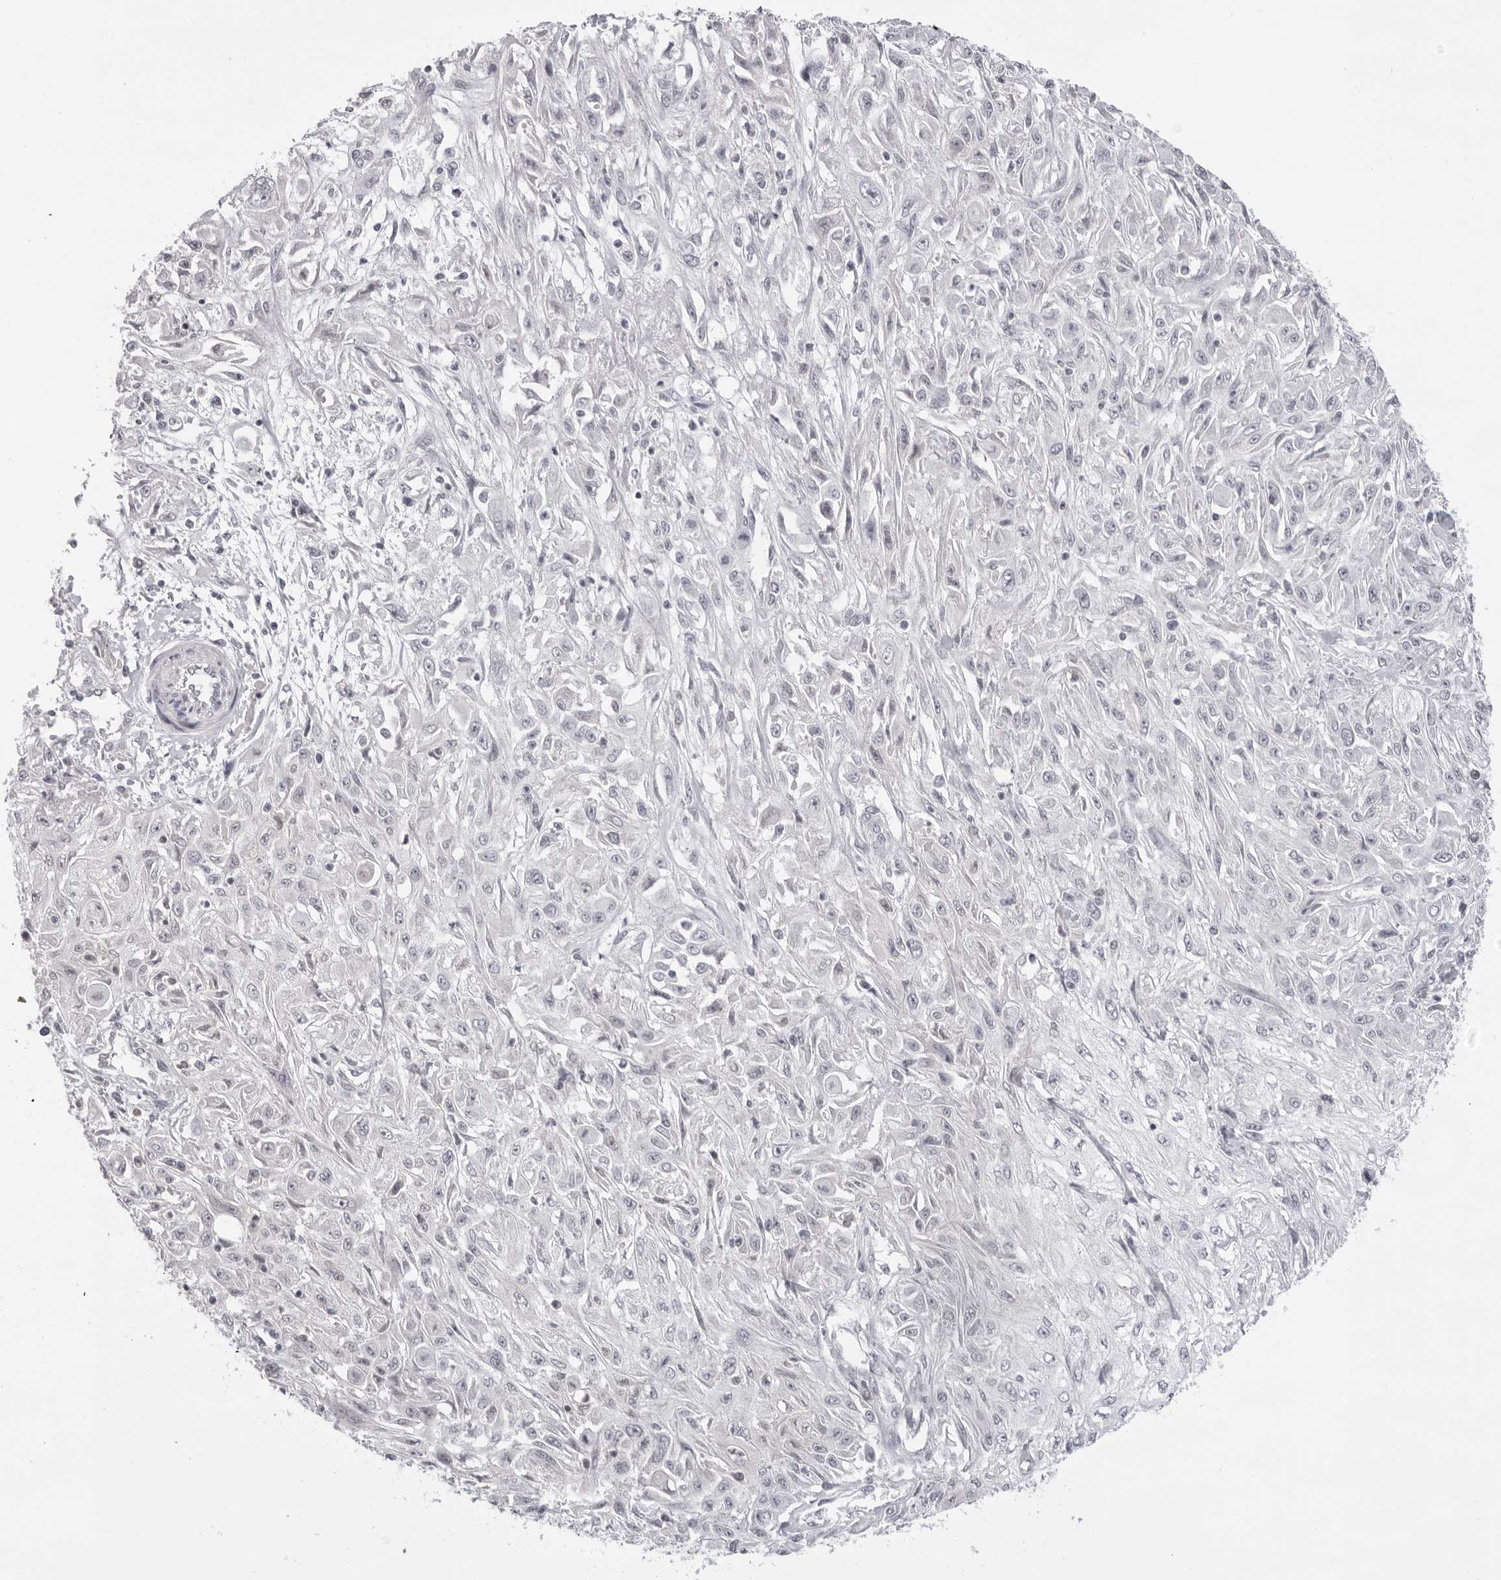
{"staining": {"intensity": "negative", "quantity": "none", "location": "none"}, "tissue": "skin cancer", "cell_type": "Tumor cells", "image_type": "cancer", "snomed": [{"axis": "morphology", "description": "Squamous cell carcinoma, NOS"}, {"axis": "morphology", "description": "Squamous cell carcinoma, metastatic, NOS"}, {"axis": "topography", "description": "Skin"}, {"axis": "topography", "description": "Lymph node"}], "caption": "IHC image of human skin squamous cell carcinoma stained for a protein (brown), which reveals no positivity in tumor cells.", "gene": "ACP6", "patient": {"sex": "male", "age": 75}}